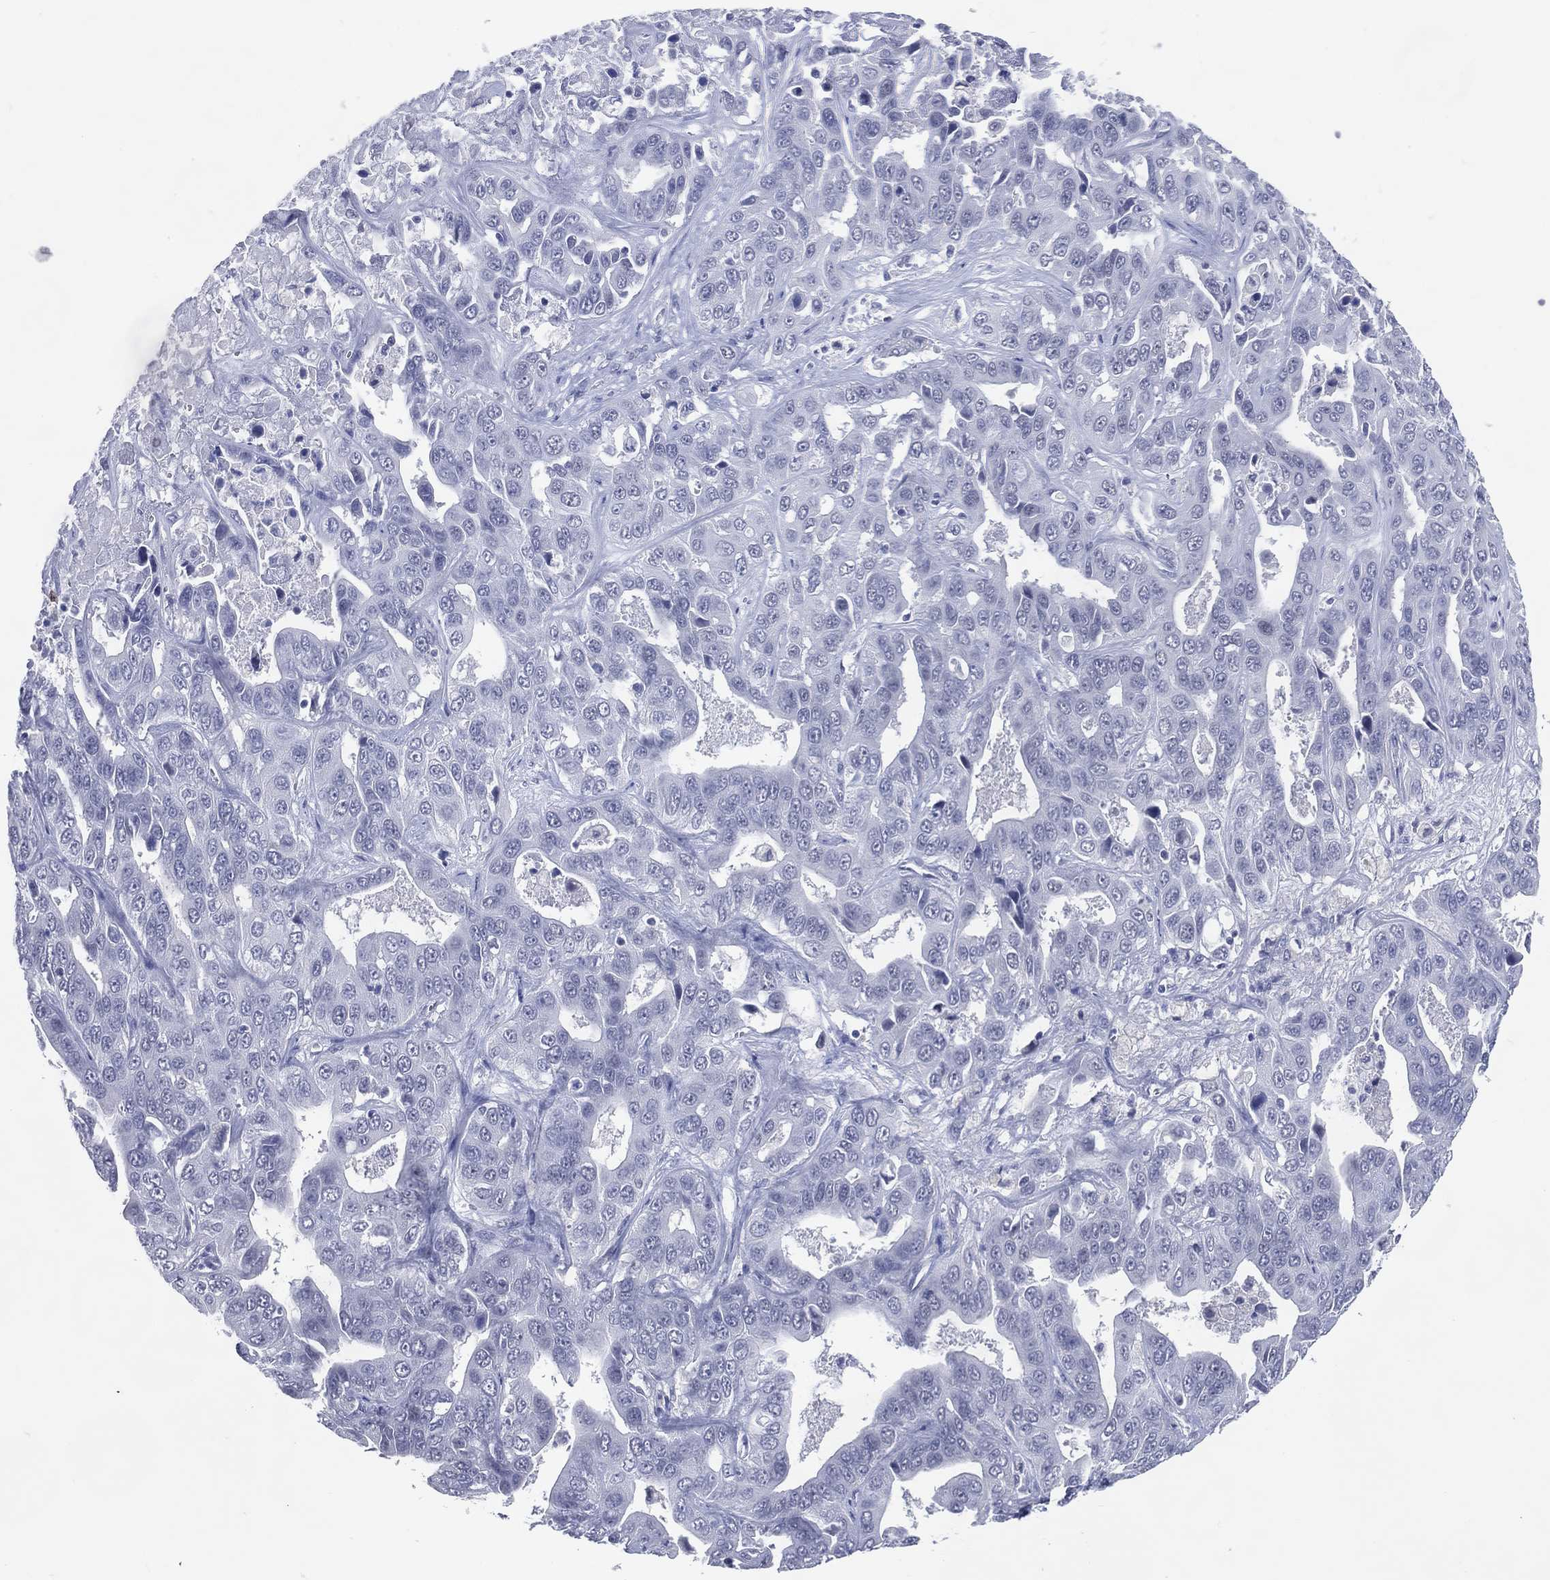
{"staining": {"intensity": "negative", "quantity": "none", "location": "none"}, "tissue": "liver cancer", "cell_type": "Tumor cells", "image_type": "cancer", "snomed": [{"axis": "morphology", "description": "Cholangiocarcinoma"}, {"axis": "topography", "description": "Liver"}], "caption": "Histopathology image shows no protein expression in tumor cells of cholangiocarcinoma (liver) tissue. The staining is performed using DAB brown chromogen with nuclei counter-stained in using hematoxylin.", "gene": "CFAP58", "patient": {"sex": "female", "age": 52}}